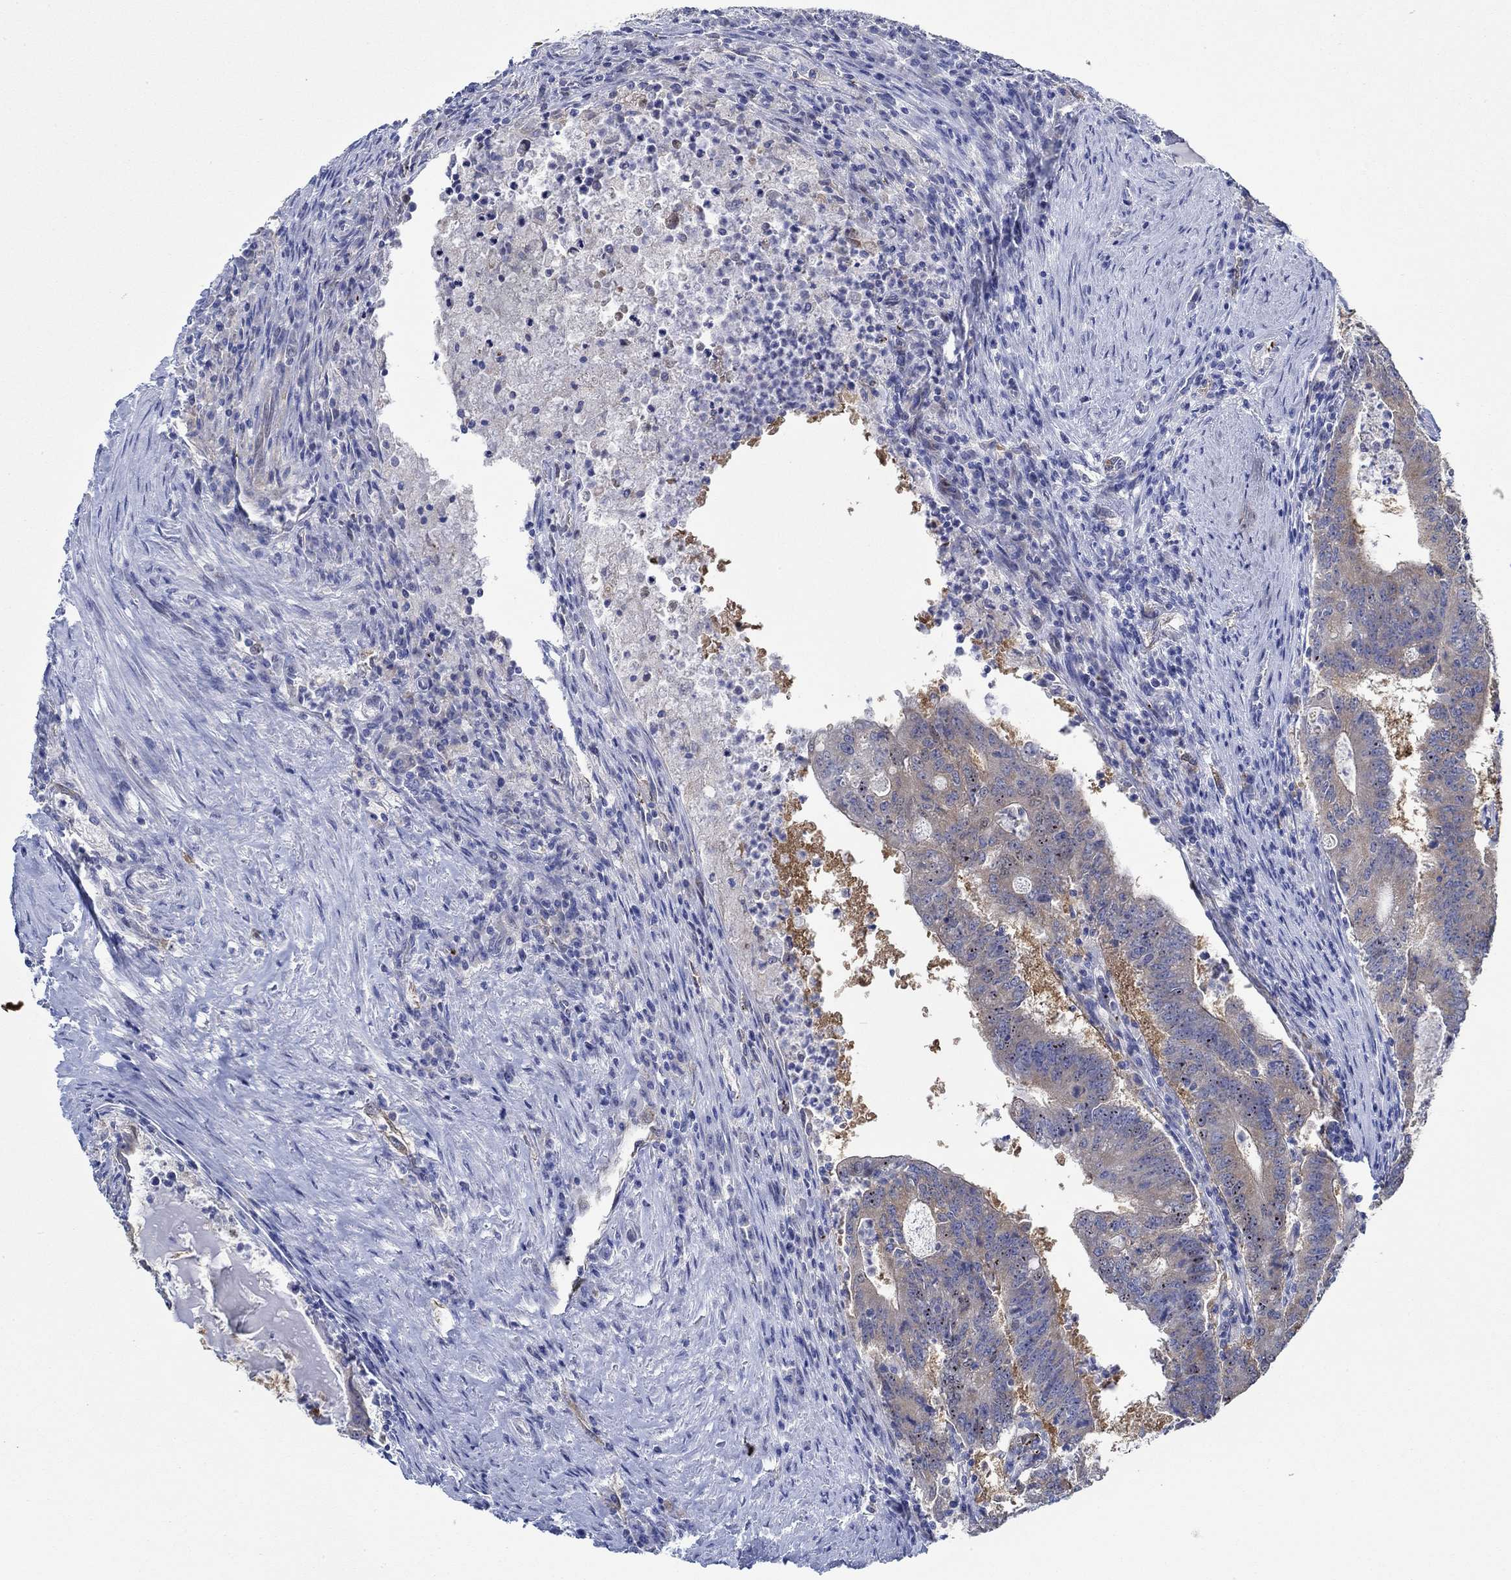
{"staining": {"intensity": "weak", "quantity": "<25%", "location": "cytoplasmic/membranous"}, "tissue": "colorectal cancer", "cell_type": "Tumor cells", "image_type": "cancer", "snomed": [{"axis": "morphology", "description": "Adenocarcinoma, NOS"}, {"axis": "topography", "description": "Colon"}], "caption": "A high-resolution micrograph shows immunohistochemistry staining of colorectal cancer, which reveals no significant expression in tumor cells. (DAB (3,3'-diaminobenzidine) IHC, high magnification).", "gene": "SLC27A3", "patient": {"sex": "female", "age": 70}}